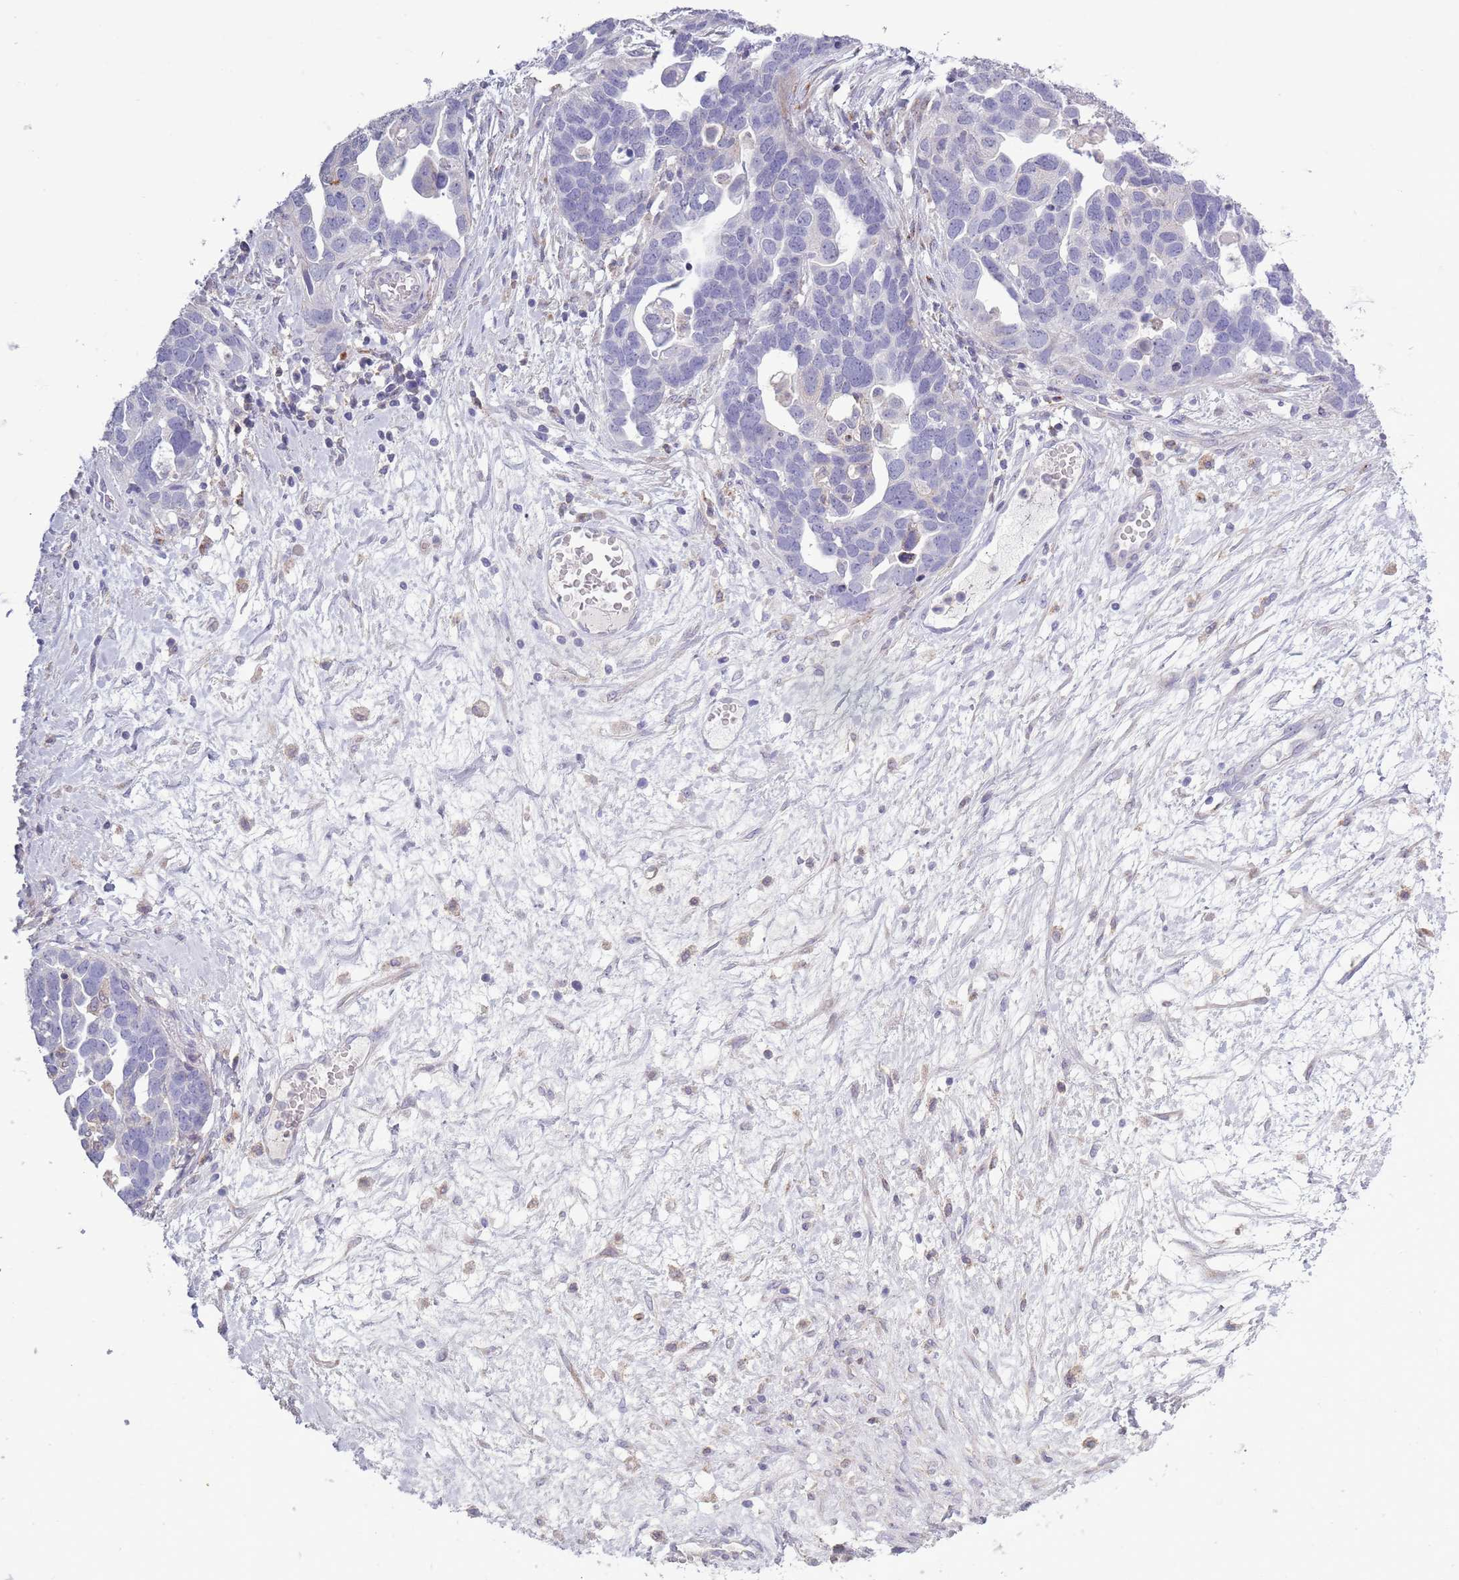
{"staining": {"intensity": "negative", "quantity": "none", "location": "none"}, "tissue": "ovarian cancer", "cell_type": "Tumor cells", "image_type": "cancer", "snomed": [{"axis": "morphology", "description": "Cystadenocarcinoma, serous, NOS"}, {"axis": "topography", "description": "Ovary"}], "caption": "Ovarian serous cystadenocarcinoma stained for a protein using IHC demonstrates no staining tumor cells.", "gene": "ACSBG1", "patient": {"sex": "female", "age": 54}}